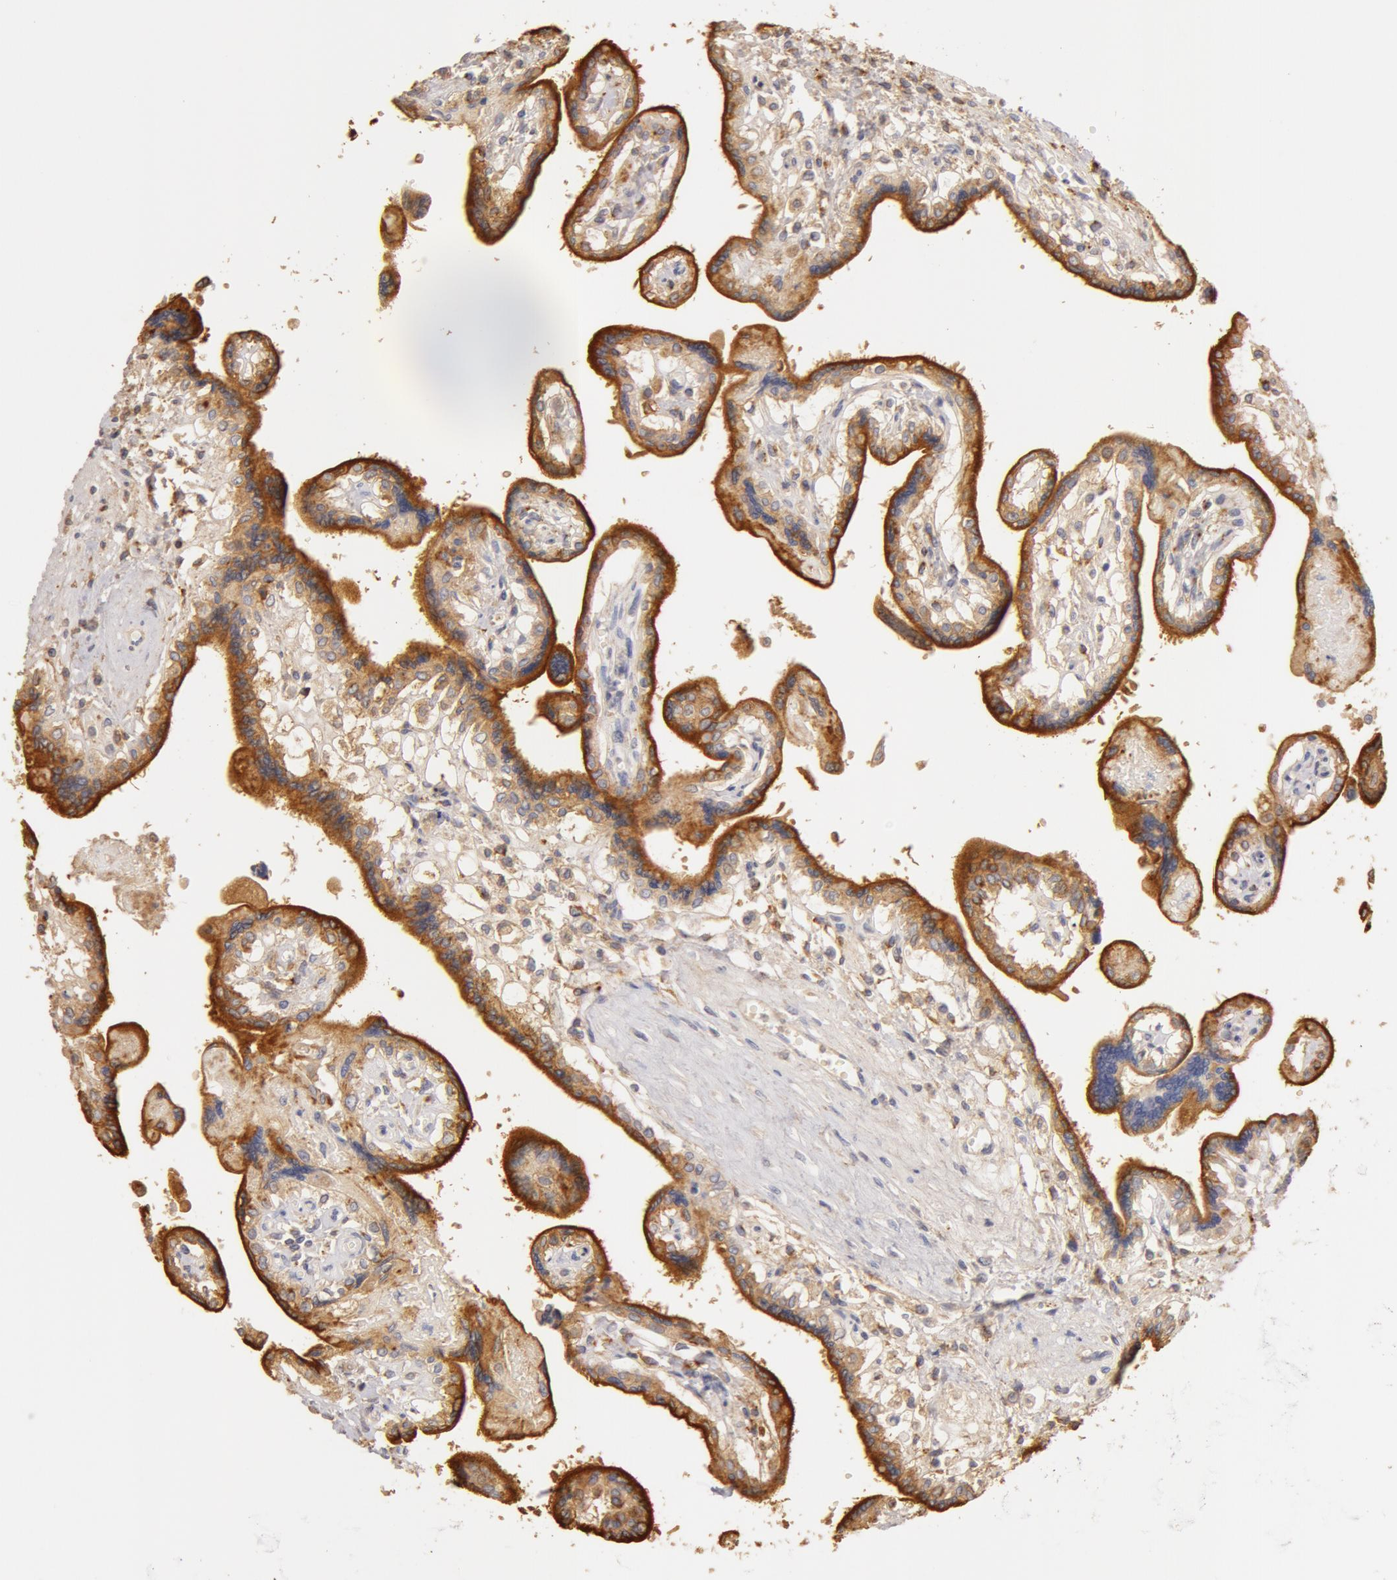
{"staining": {"intensity": "weak", "quantity": "25%-75%", "location": "cytoplasmic/membranous"}, "tissue": "placenta", "cell_type": "Decidual cells", "image_type": "normal", "snomed": [{"axis": "morphology", "description": "Normal tissue, NOS"}, {"axis": "topography", "description": "Placenta"}], "caption": "Weak cytoplasmic/membranous positivity for a protein is seen in about 25%-75% of decidual cells of unremarkable placenta using immunohistochemistry (IHC).", "gene": "TF", "patient": {"sex": "female", "age": 31}}